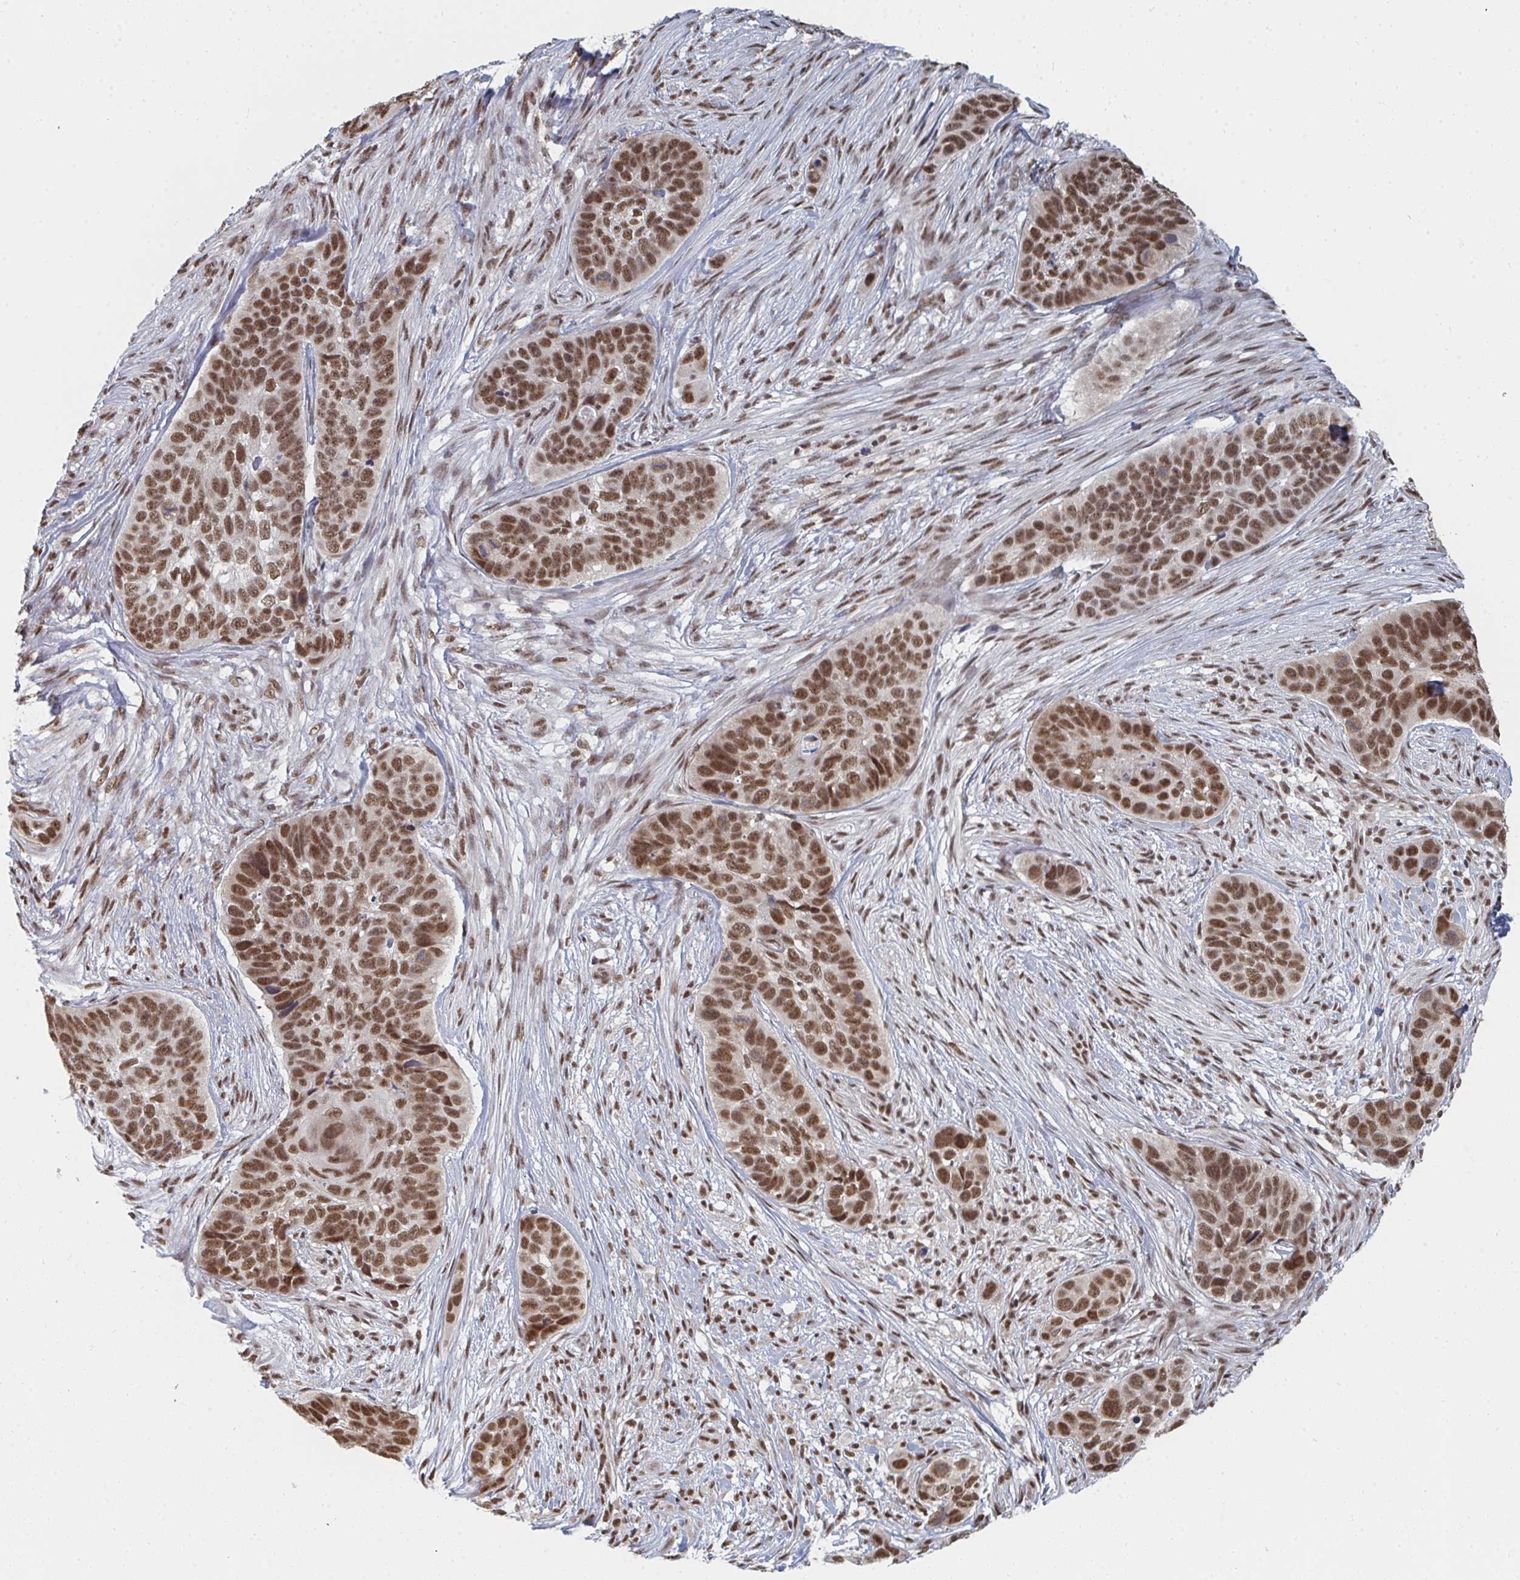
{"staining": {"intensity": "moderate", "quantity": ">75%", "location": "nuclear"}, "tissue": "skin cancer", "cell_type": "Tumor cells", "image_type": "cancer", "snomed": [{"axis": "morphology", "description": "Basal cell carcinoma"}, {"axis": "topography", "description": "Skin"}], "caption": "Immunohistochemical staining of human skin cancer (basal cell carcinoma) demonstrates medium levels of moderate nuclear expression in approximately >75% of tumor cells.", "gene": "MBNL1", "patient": {"sex": "female", "age": 82}}